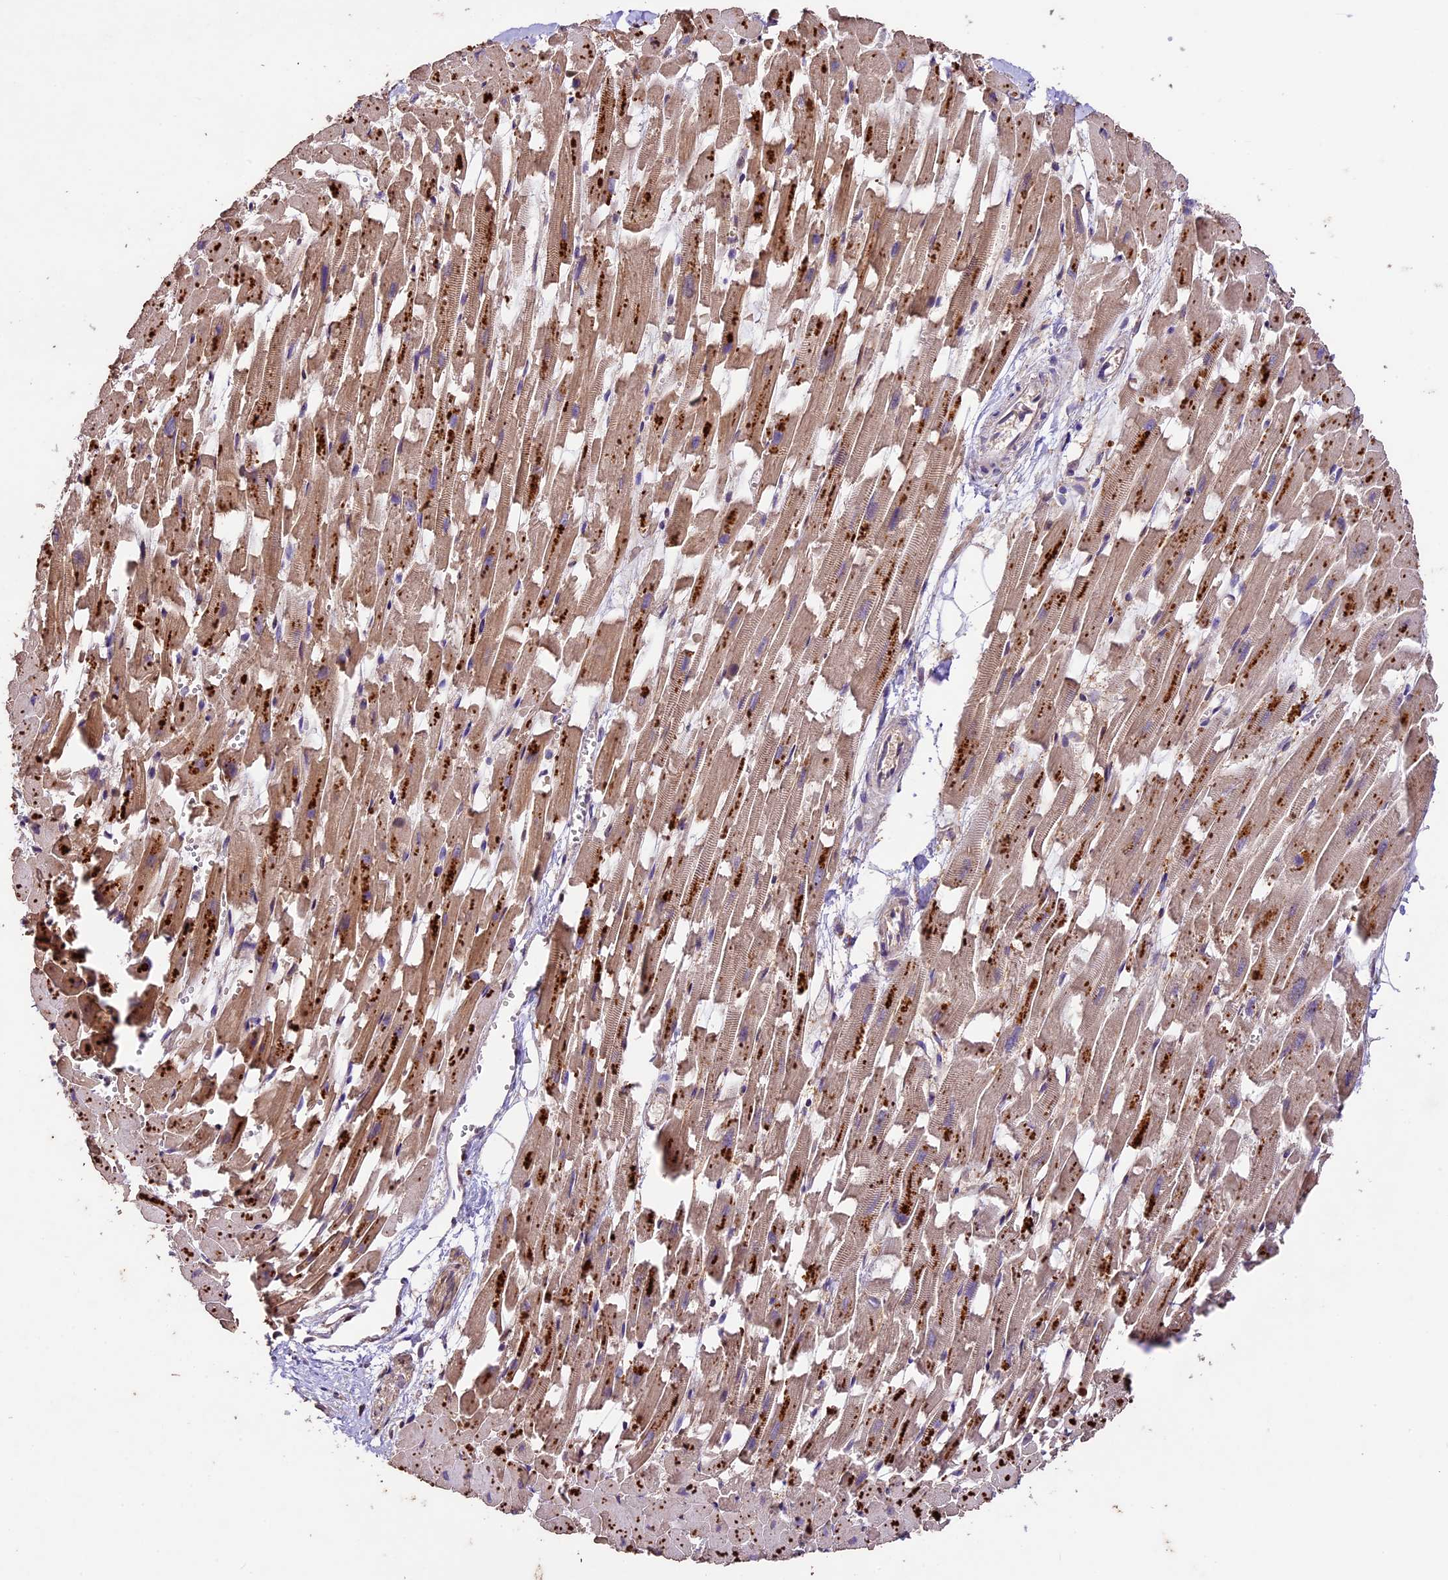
{"staining": {"intensity": "moderate", "quantity": ">75%", "location": "cytoplasmic/membranous"}, "tissue": "heart muscle", "cell_type": "Cardiomyocytes", "image_type": "normal", "snomed": [{"axis": "morphology", "description": "Normal tissue, NOS"}, {"axis": "topography", "description": "Heart"}], "caption": "Immunohistochemical staining of benign human heart muscle reveals moderate cytoplasmic/membranous protein staining in approximately >75% of cardiomyocytes.", "gene": "CDKN2AIP", "patient": {"sex": "female", "age": 64}}